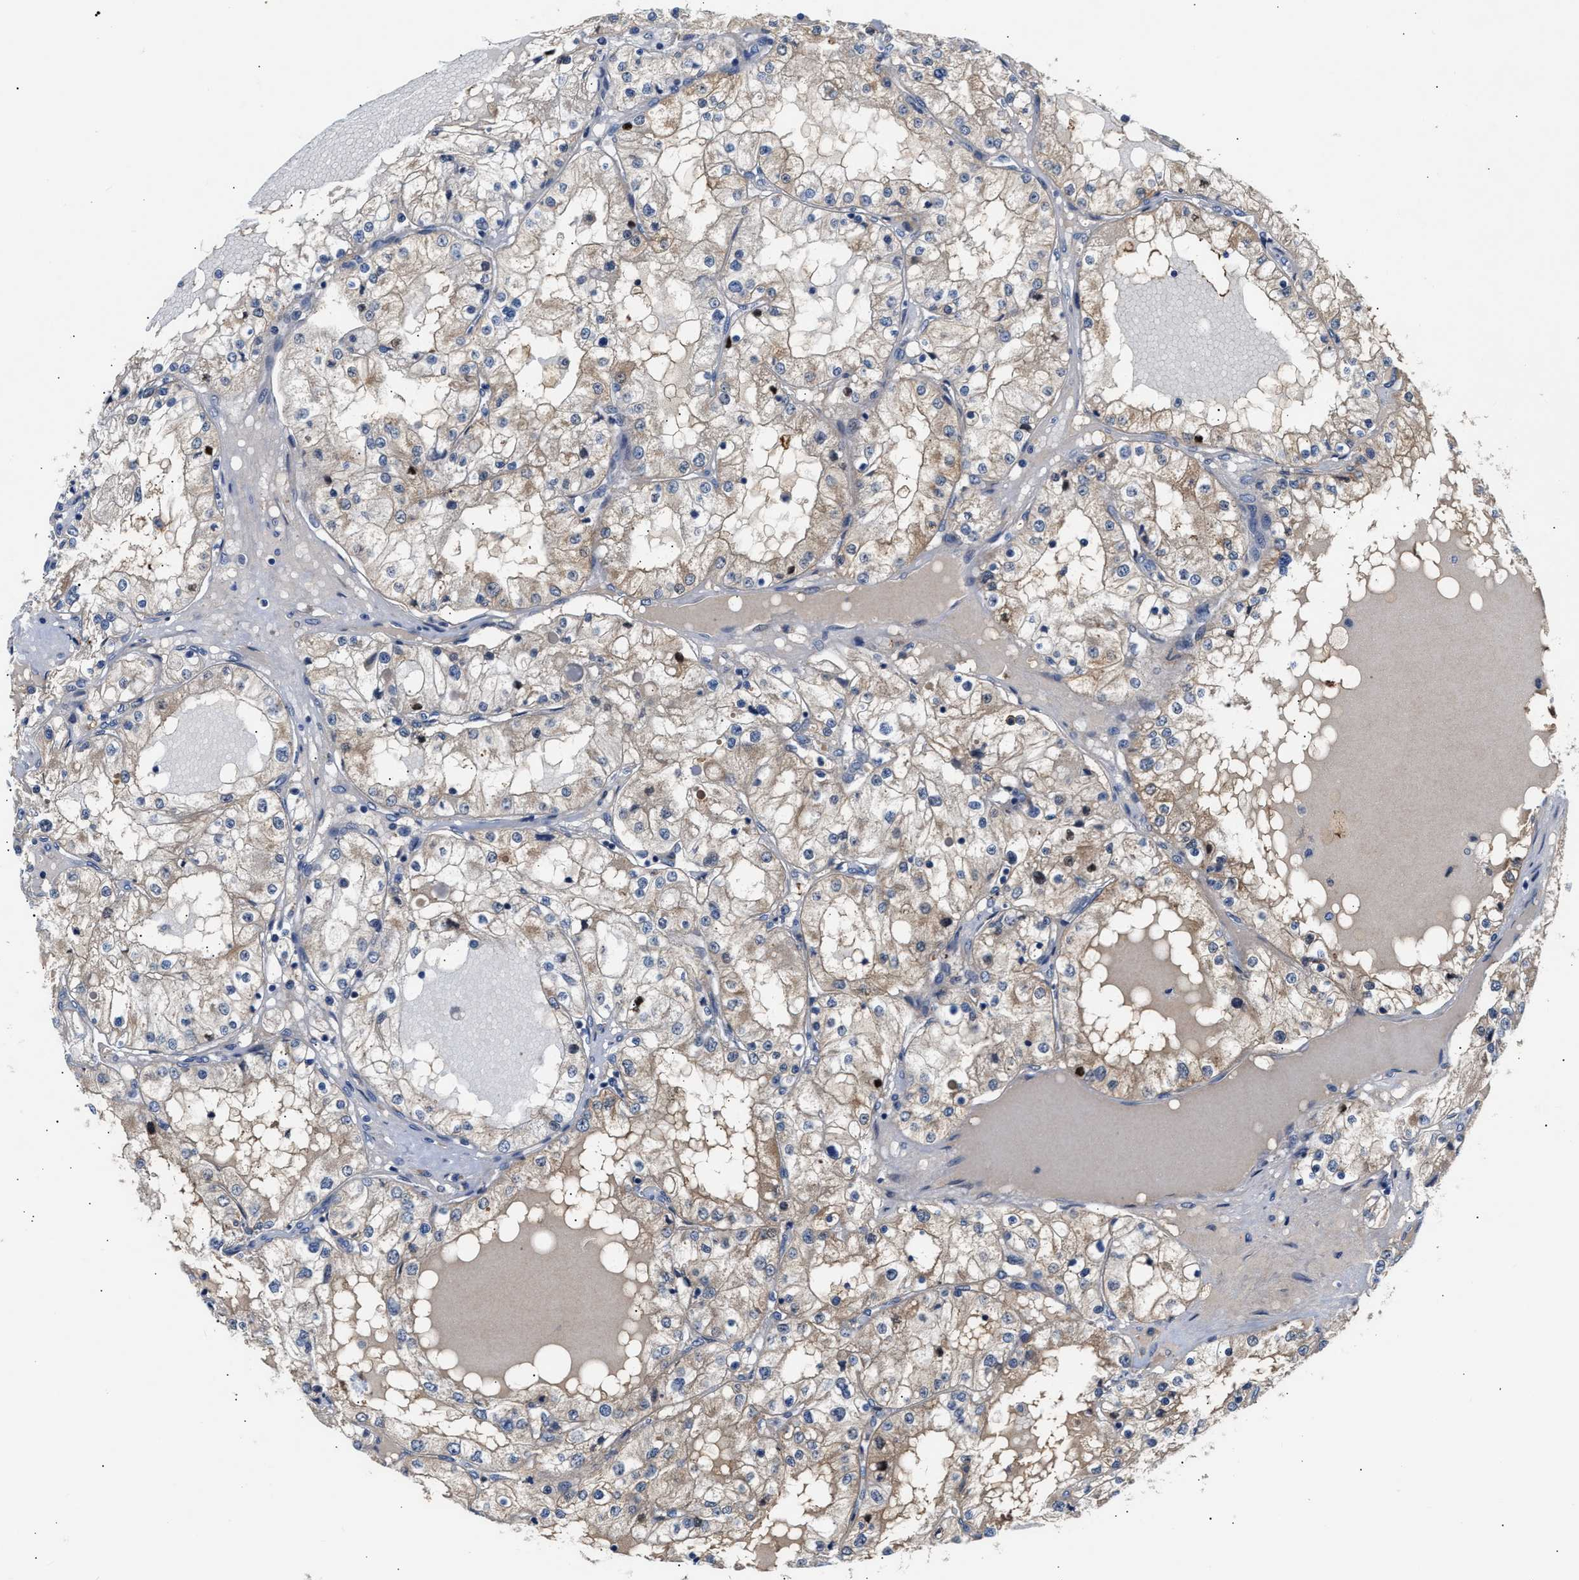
{"staining": {"intensity": "weak", "quantity": "25%-75%", "location": "cytoplasmic/membranous"}, "tissue": "renal cancer", "cell_type": "Tumor cells", "image_type": "cancer", "snomed": [{"axis": "morphology", "description": "Adenocarcinoma, NOS"}, {"axis": "topography", "description": "Kidney"}], "caption": "Approximately 25%-75% of tumor cells in human adenocarcinoma (renal) display weak cytoplasmic/membranous protein expression as visualized by brown immunohistochemical staining.", "gene": "CCDC146", "patient": {"sex": "male", "age": 68}}